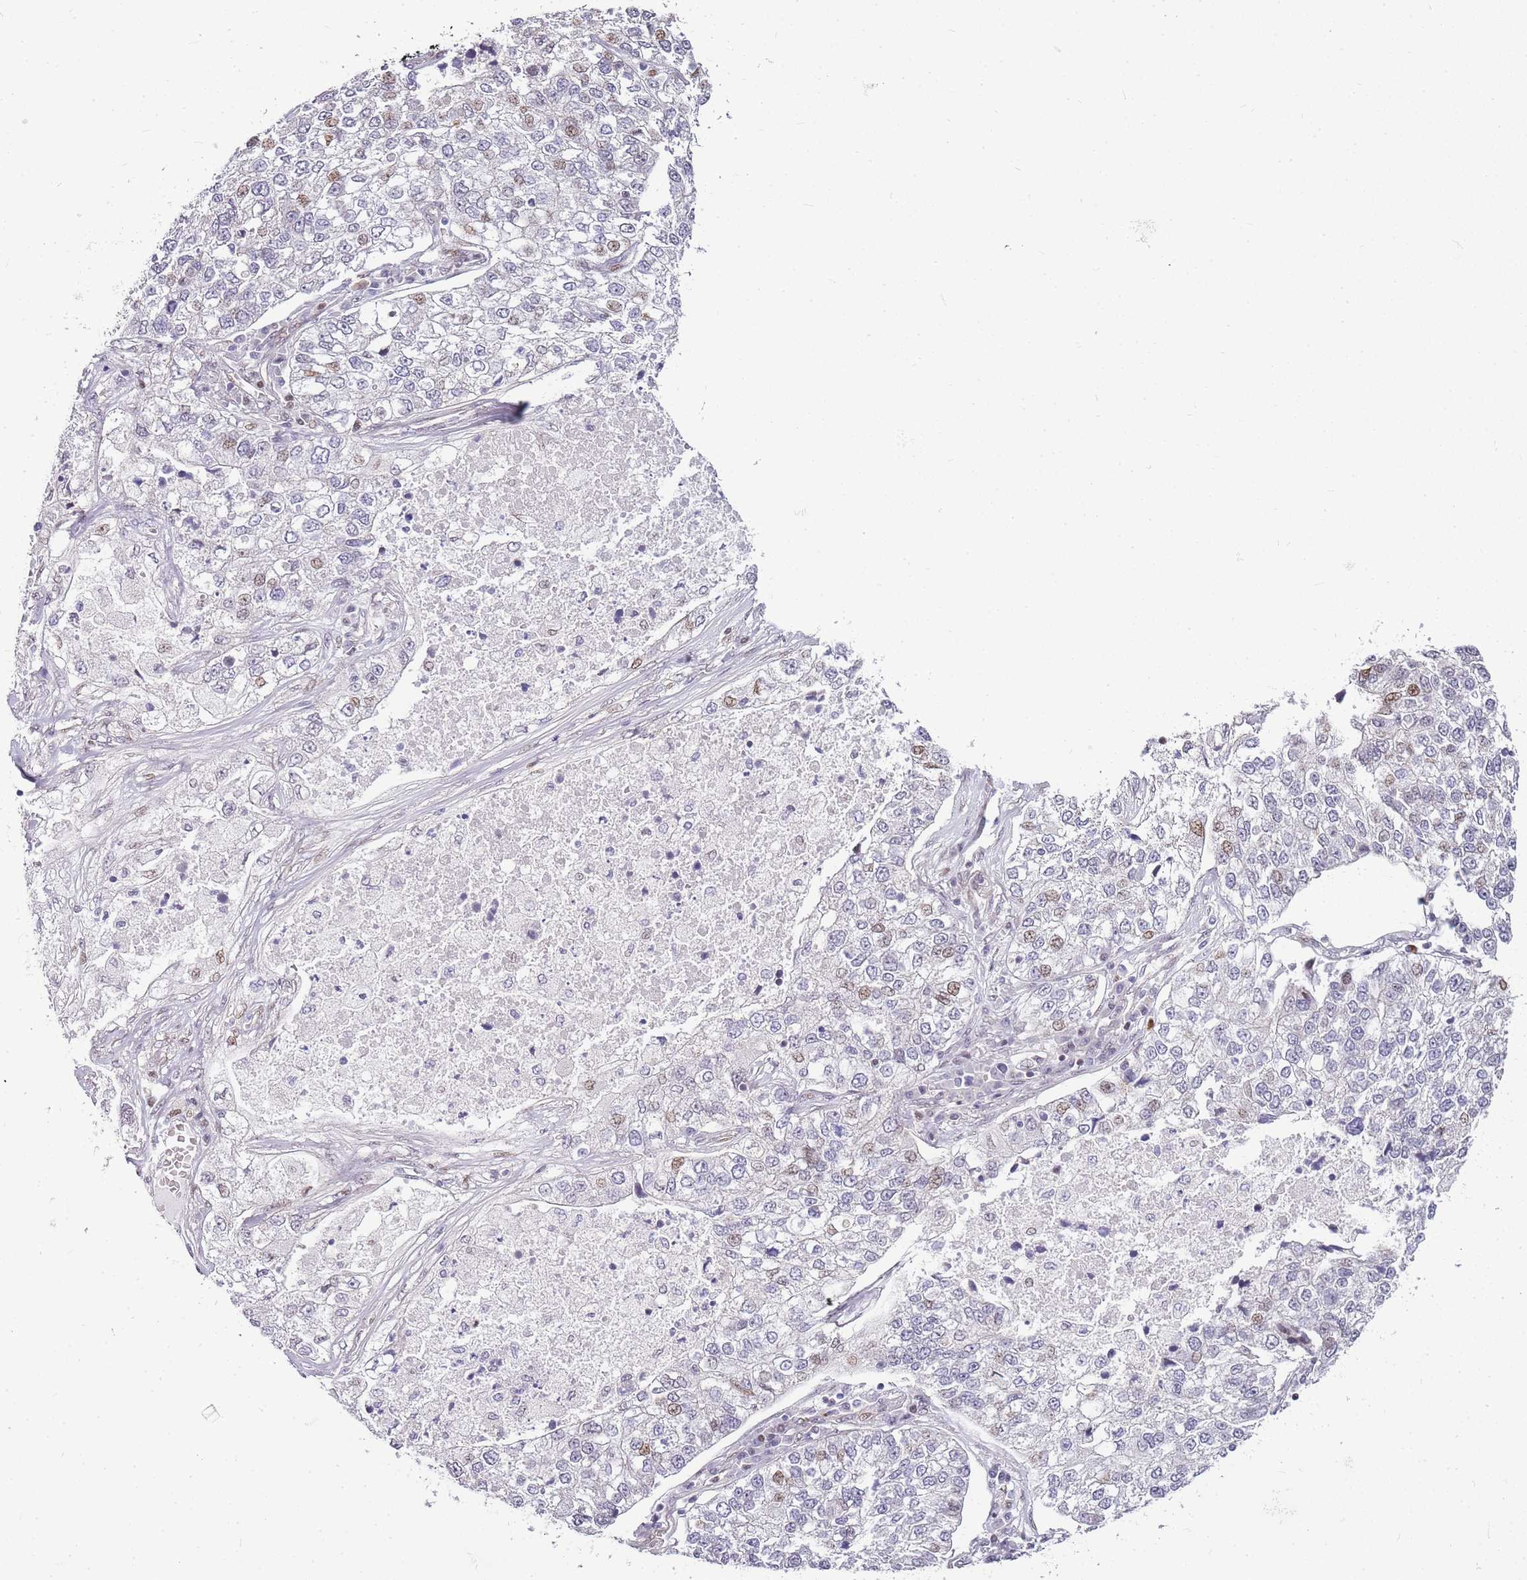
{"staining": {"intensity": "weak", "quantity": "<25%", "location": "nuclear"}, "tissue": "lung cancer", "cell_type": "Tumor cells", "image_type": "cancer", "snomed": [{"axis": "morphology", "description": "Adenocarcinoma, NOS"}, {"axis": "topography", "description": "Lung"}], "caption": "The IHC micrograph has no significant staining in tumor cells of lung cancer tissue.", "gene": "CLBA1", "patient": {"sex": "male", "age": 49}}